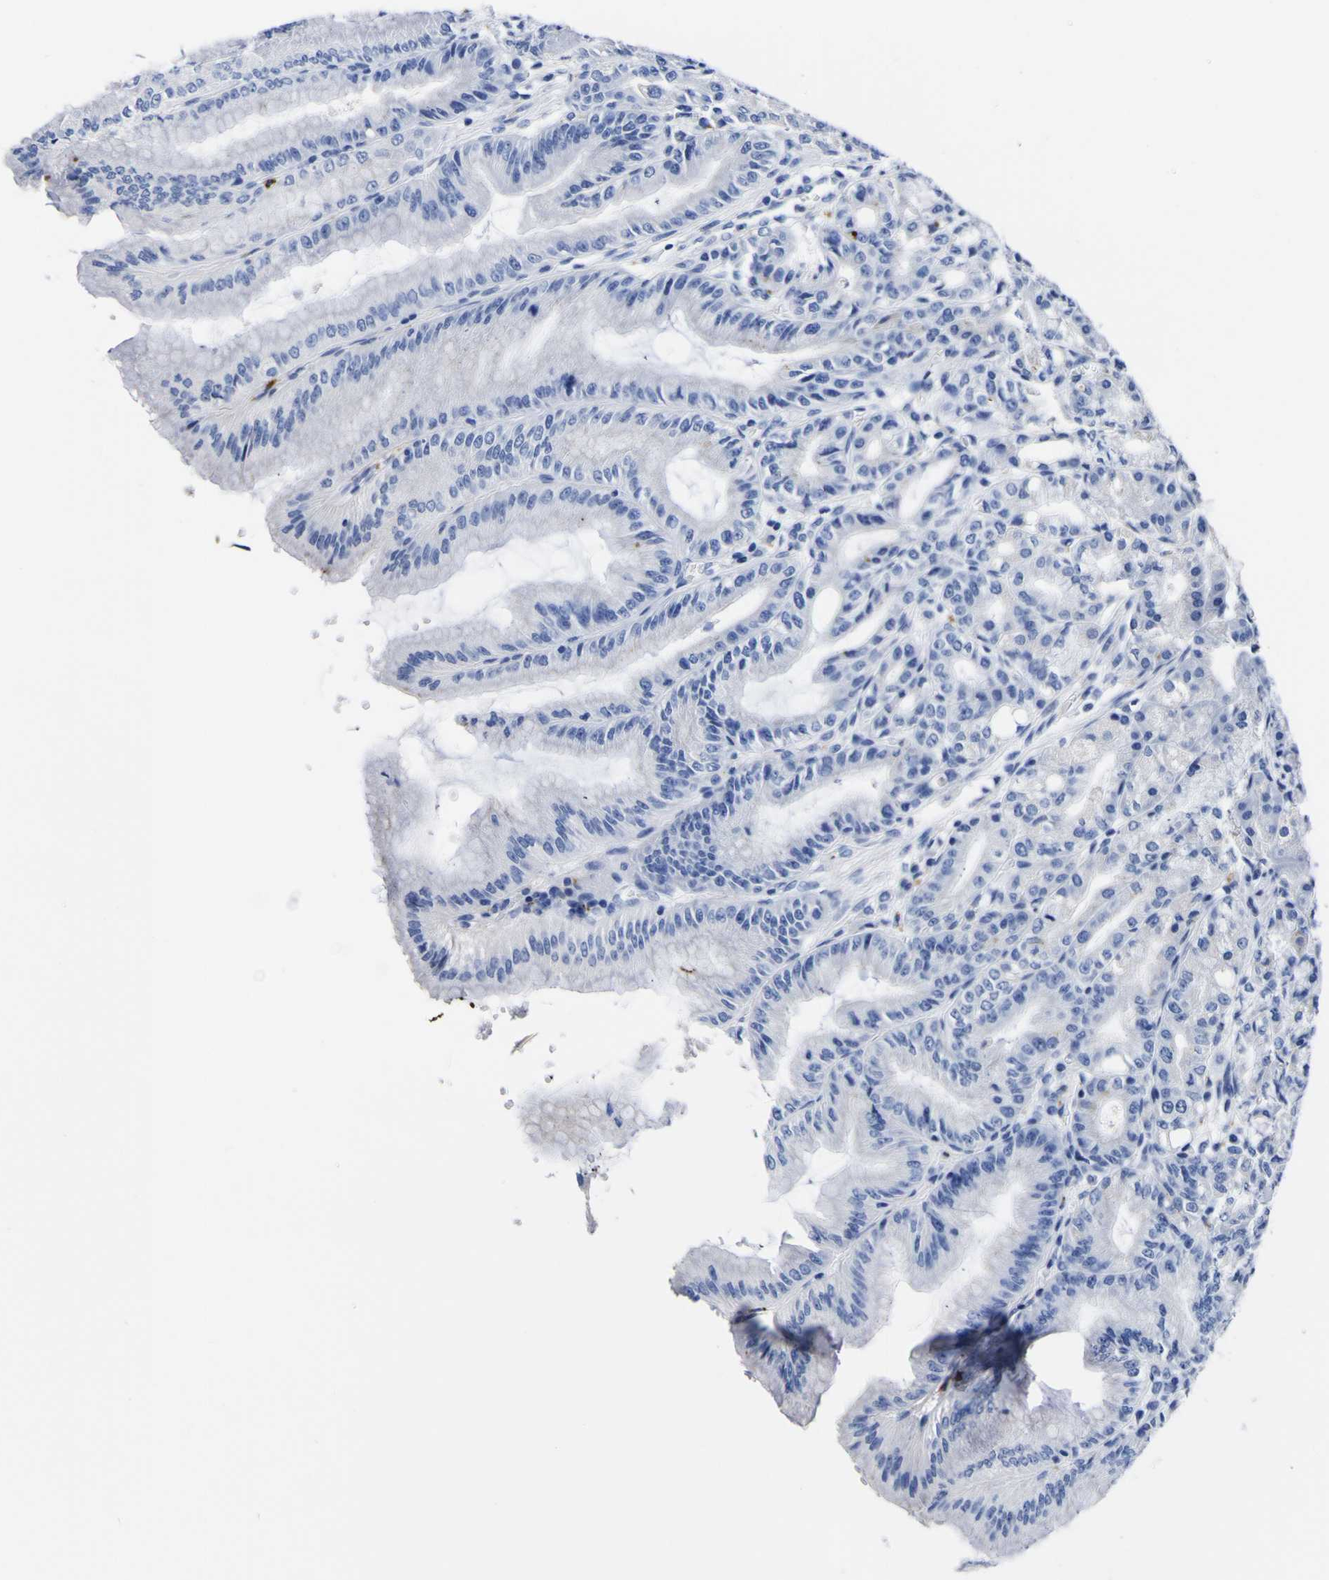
{"staining": {"intensity": "negative", "quantity": "none", "location": "none"}, "tissue": "stomach", "cell_type": "Glandular cells", "image_type": "normal", "snomed": [{"axis": "morphology", "description": "Normal tissue, NOS"}, {"axis": "topography", "description": "Stomach, lower"}], "caption": "IHC image of unremarkable stomach: human stomach stained with DAB shows no significant protein positivity in glandular cells.", "gene": "HLA", "patient": {"sex": "male", "age": 71}}